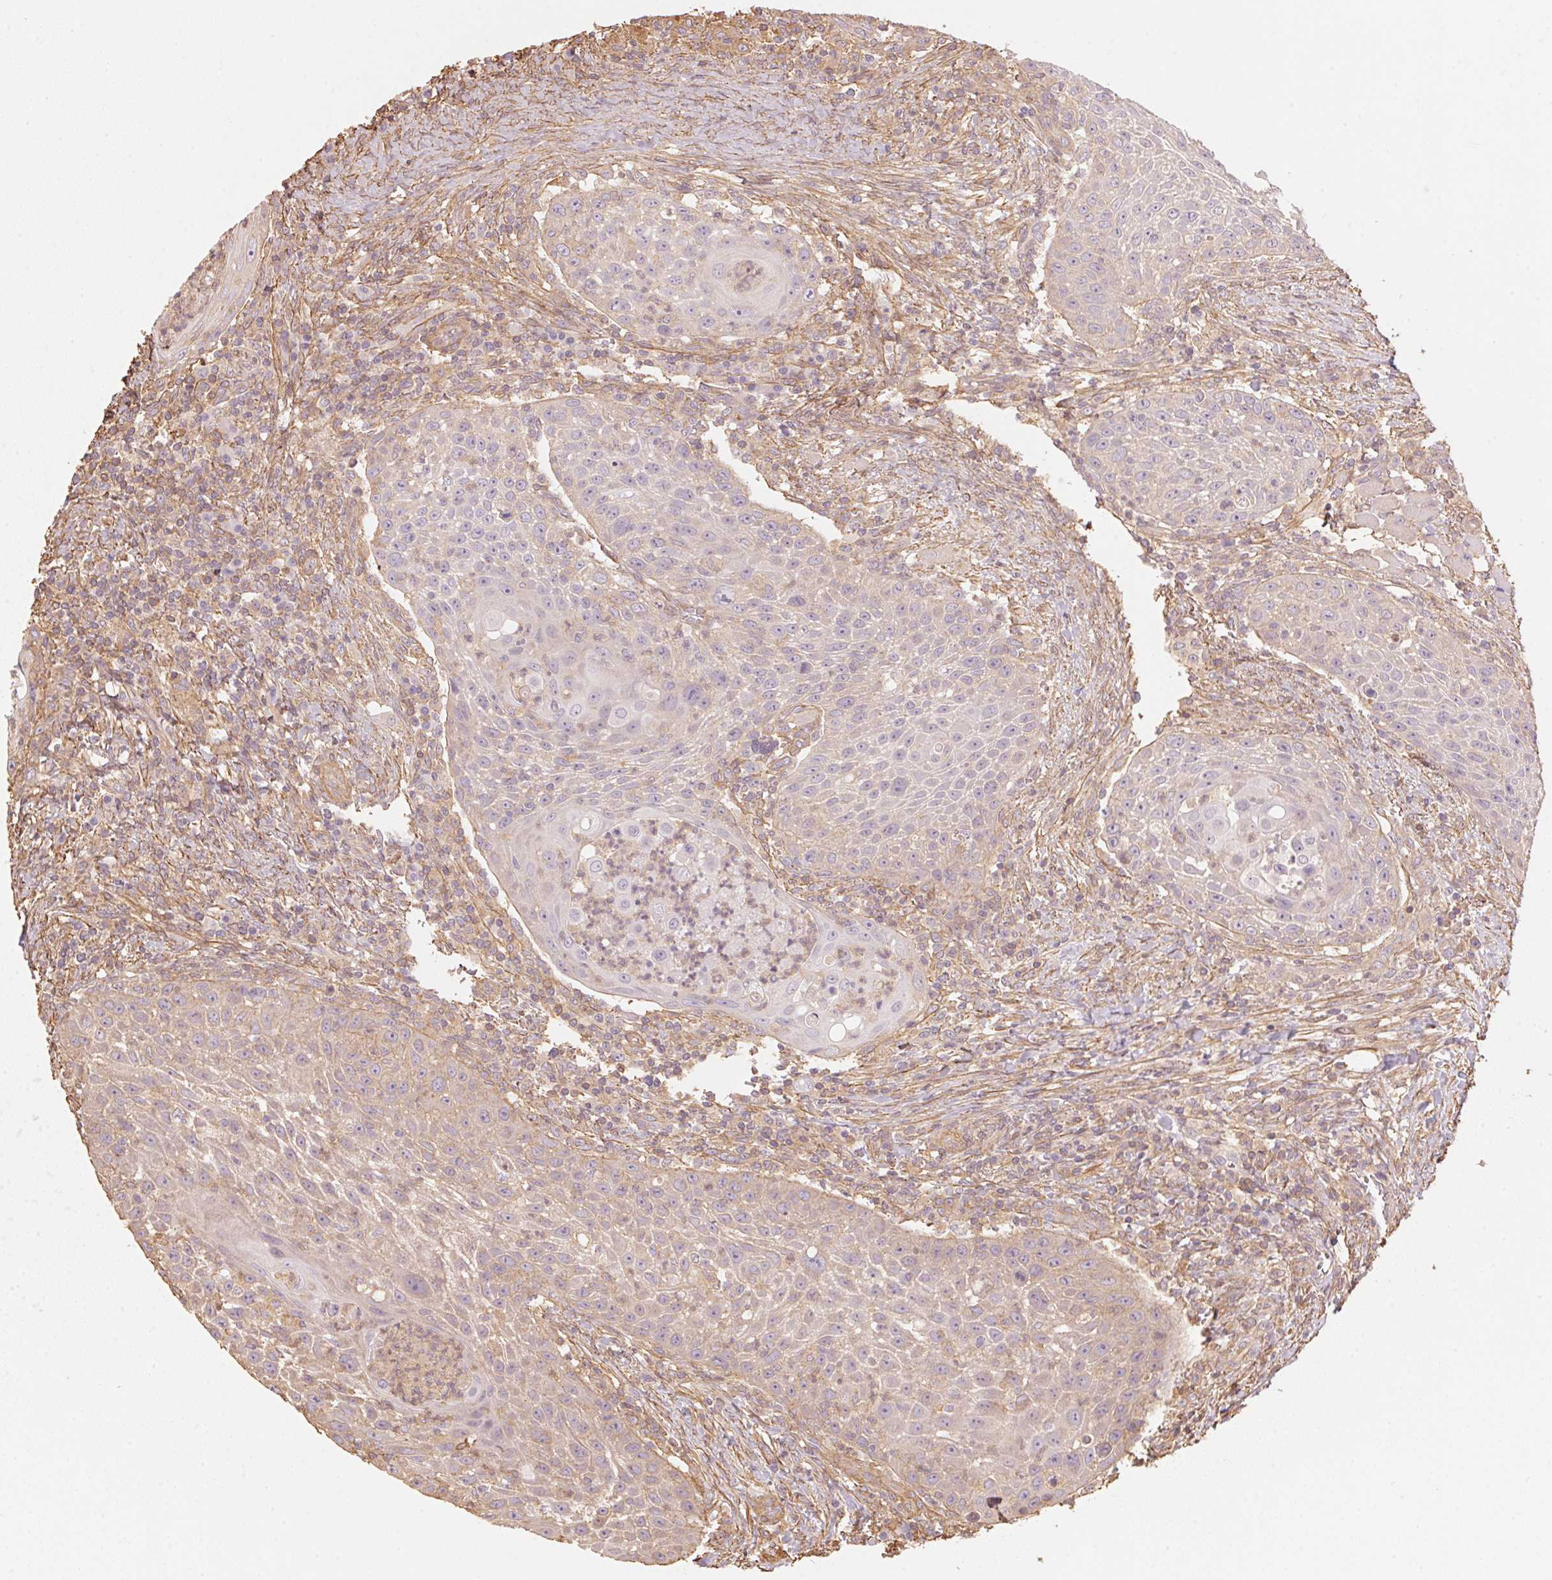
{"staining": {"intensity": "weak", "quantity": "<25%", "location": "cytoplasmic/membranous"}, "tissue": "head and neck cancer", "cell_type": "Tumor cells", "image_type": "cancer", "snomed": [{"axis": "morphology", "description": "Squamous cell carcinoma, NOS"}, {"axis": "topography", "description": "Head-Neck"}], "caption": "Immunohistochemical staining of squamous cell carcinoma (head and neck) demonstrates no significant expression in tumor cells.", "gene": "QDPR", "patient": {"sex": "male", "age": 69}}